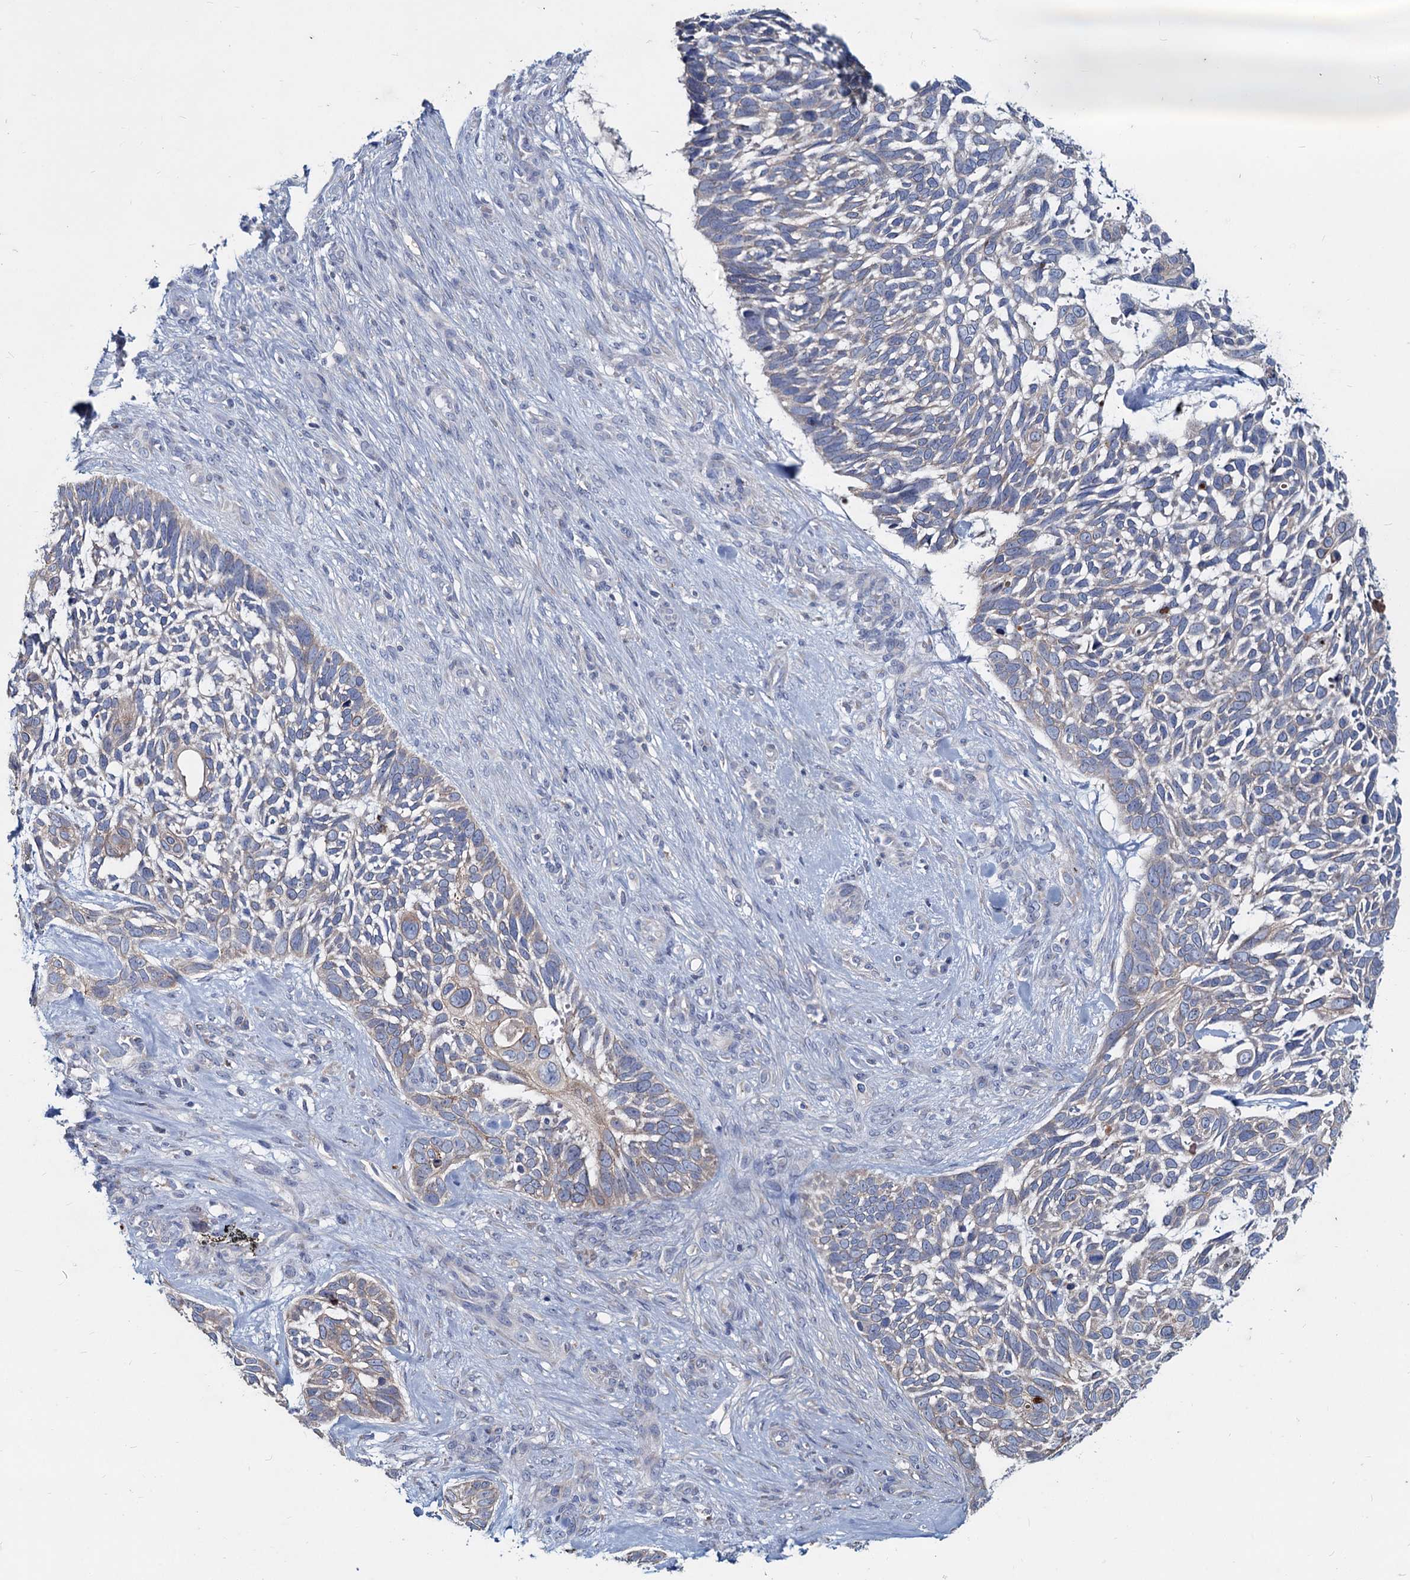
{"staining": {"intensity": "weak", "quantity": "<25%", "location": "cytoplasmic/membranous"}, "tissue": "skin cancer", "cell_type": "Tumor cells", "image_type": "cancer", "snomed": [{"axis": "morphology", "description": "Basal cell carcinoma"}, {"axis": "topography", "description": "Skin"}], "caption": "Protein analysis of skin basal cell carcinoma exhibits no significant positivity in tumor cells.", "gene": "TMX2", "patient": {"sex": "male", "age": 88}}